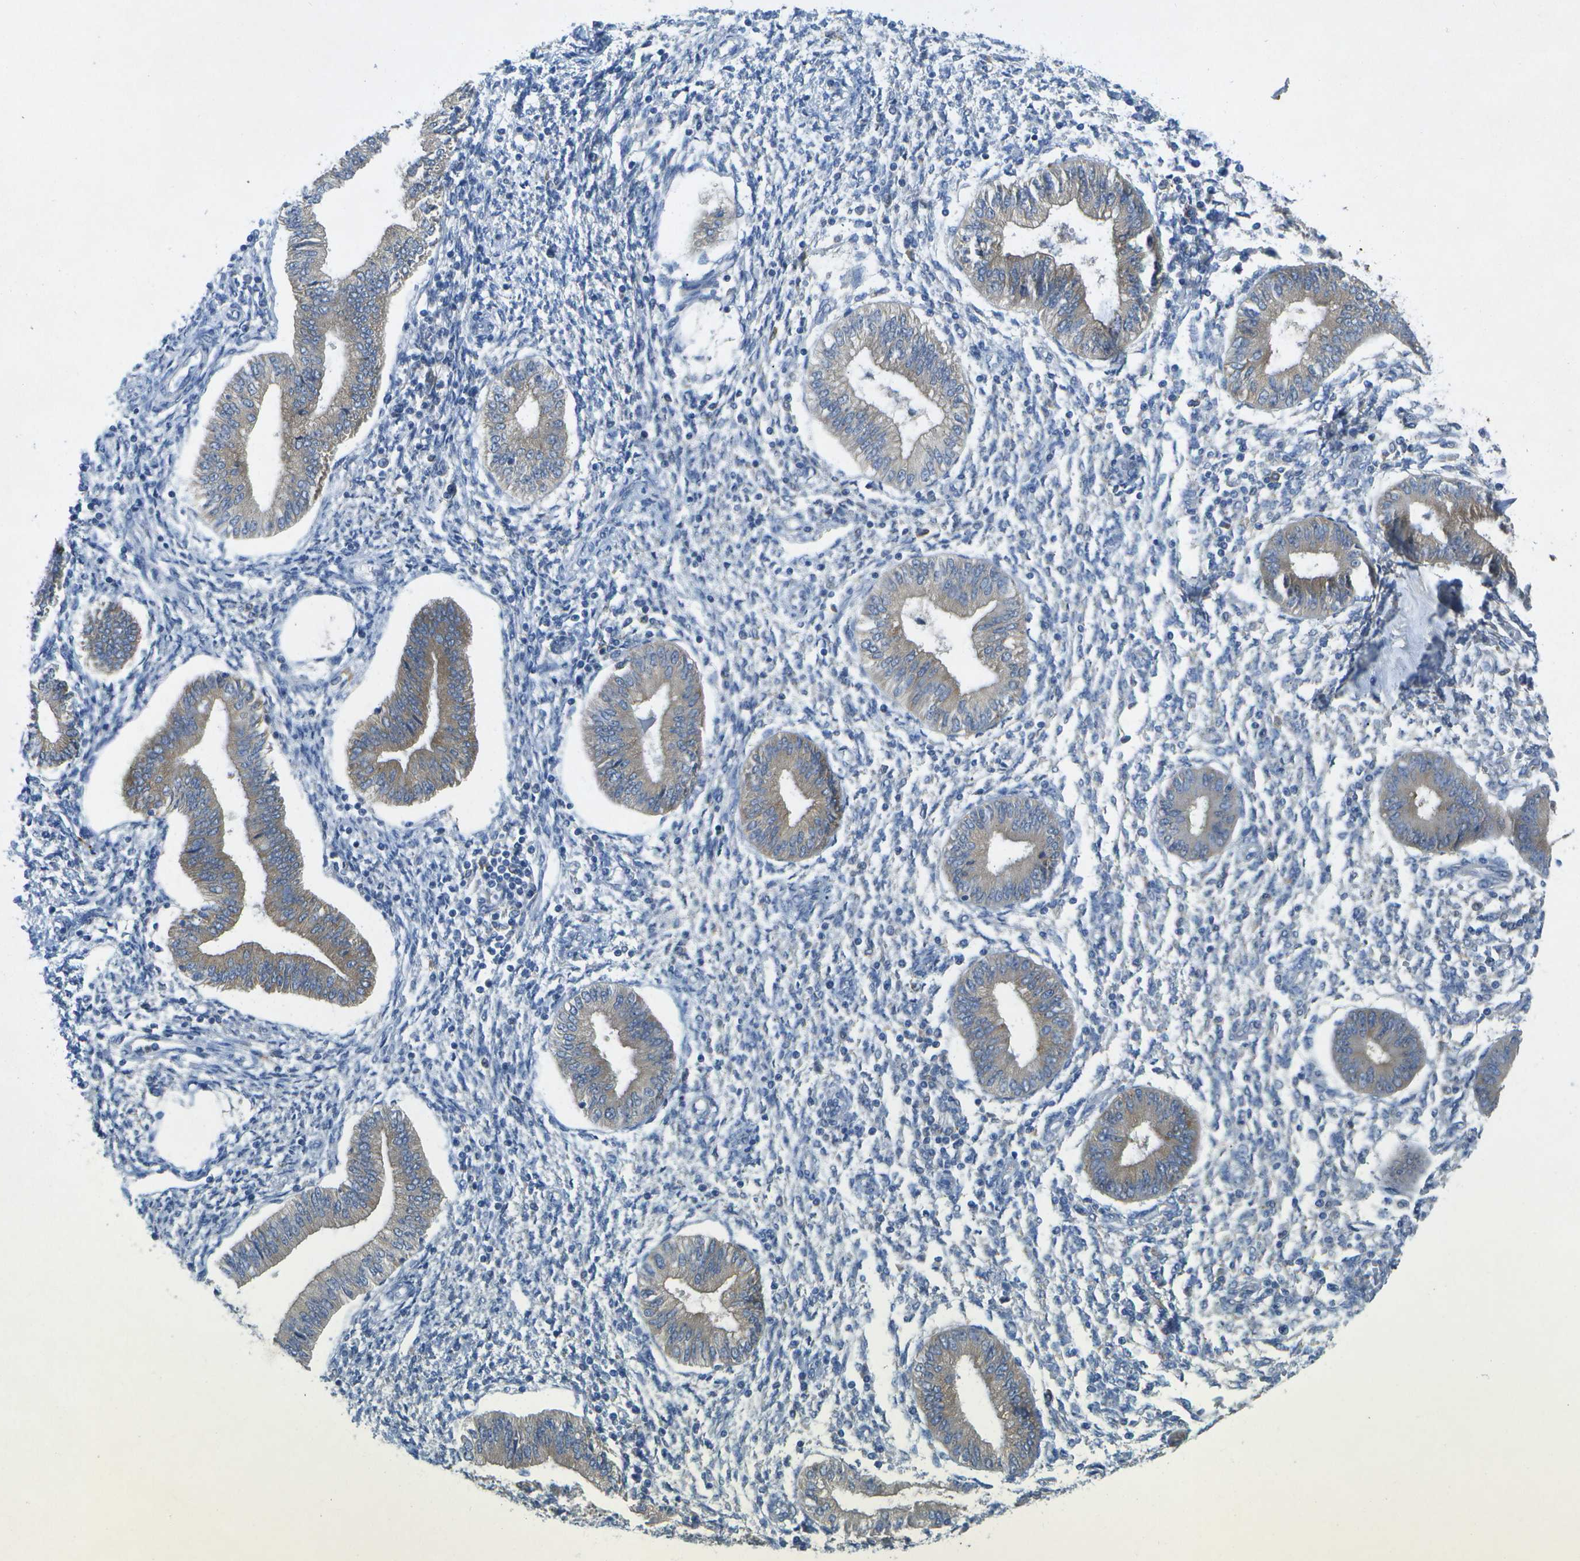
{"staining": {"intensity": "moderate", "quantity": "<25%", "location": "cytoplasmic/membranous"}, "tissue": "endometrium", "cell_type": "Cells in endometrial stroma", "image_type": "normal", "snomed": [{"axis": "morphology", "description": "Normal tissue, NOS"}, {"axis": "topography", "description": "Endometrium"}], "caption": "Immunohistochemistry of benign human endometrium reveals low levels of moderate cytoplasmic/membranous positivity in approximately <25% of cells in endometrial stroma. Ihc stains the protein of interest in brown and the nuclei are stained blue.", "gene": "WNK2", "patient": {"sex": "female", "age": 50}}